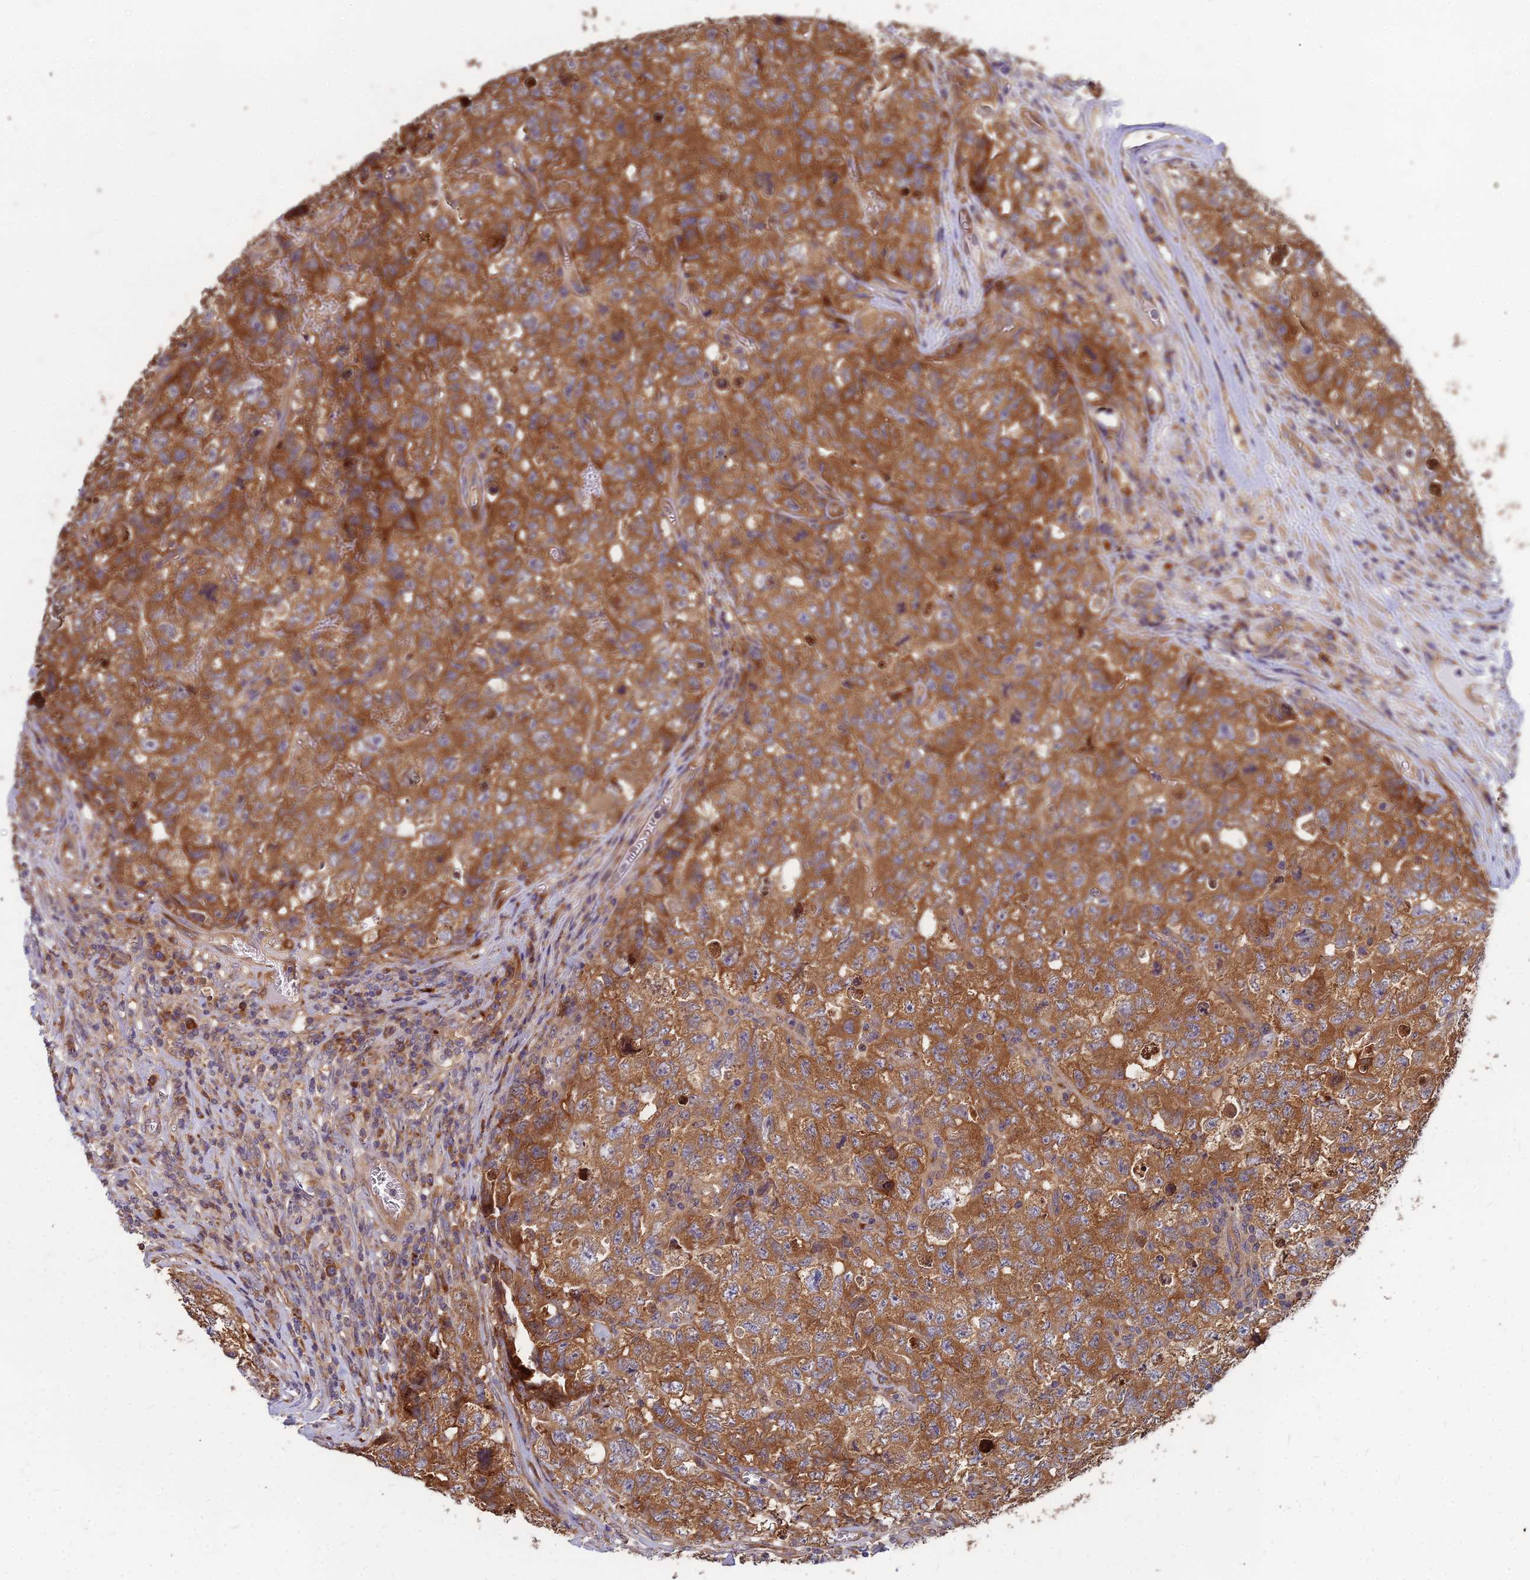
{"staining": {"intensity": "strong", "quantity": ">75%", "location": "cytoplasmic/membranous"}, "tissue": "testis cancer", "cell_type": "Tumor cells", "image_type": "cancer", "snomed": [{"axis": "morphology", "description": "Carcinoma, Embryonal, NOS"}, {"axis": "topography", "description": "Testis"}], "caption": "Immunohistochemical staining of human testis embryonal carcinoma displays high levels of strong cytoplasmic/membranous staining in approximately >75% of tumor cells.", "gene": "CCT6B", "patient": {"sex": "male", "age": 31}}